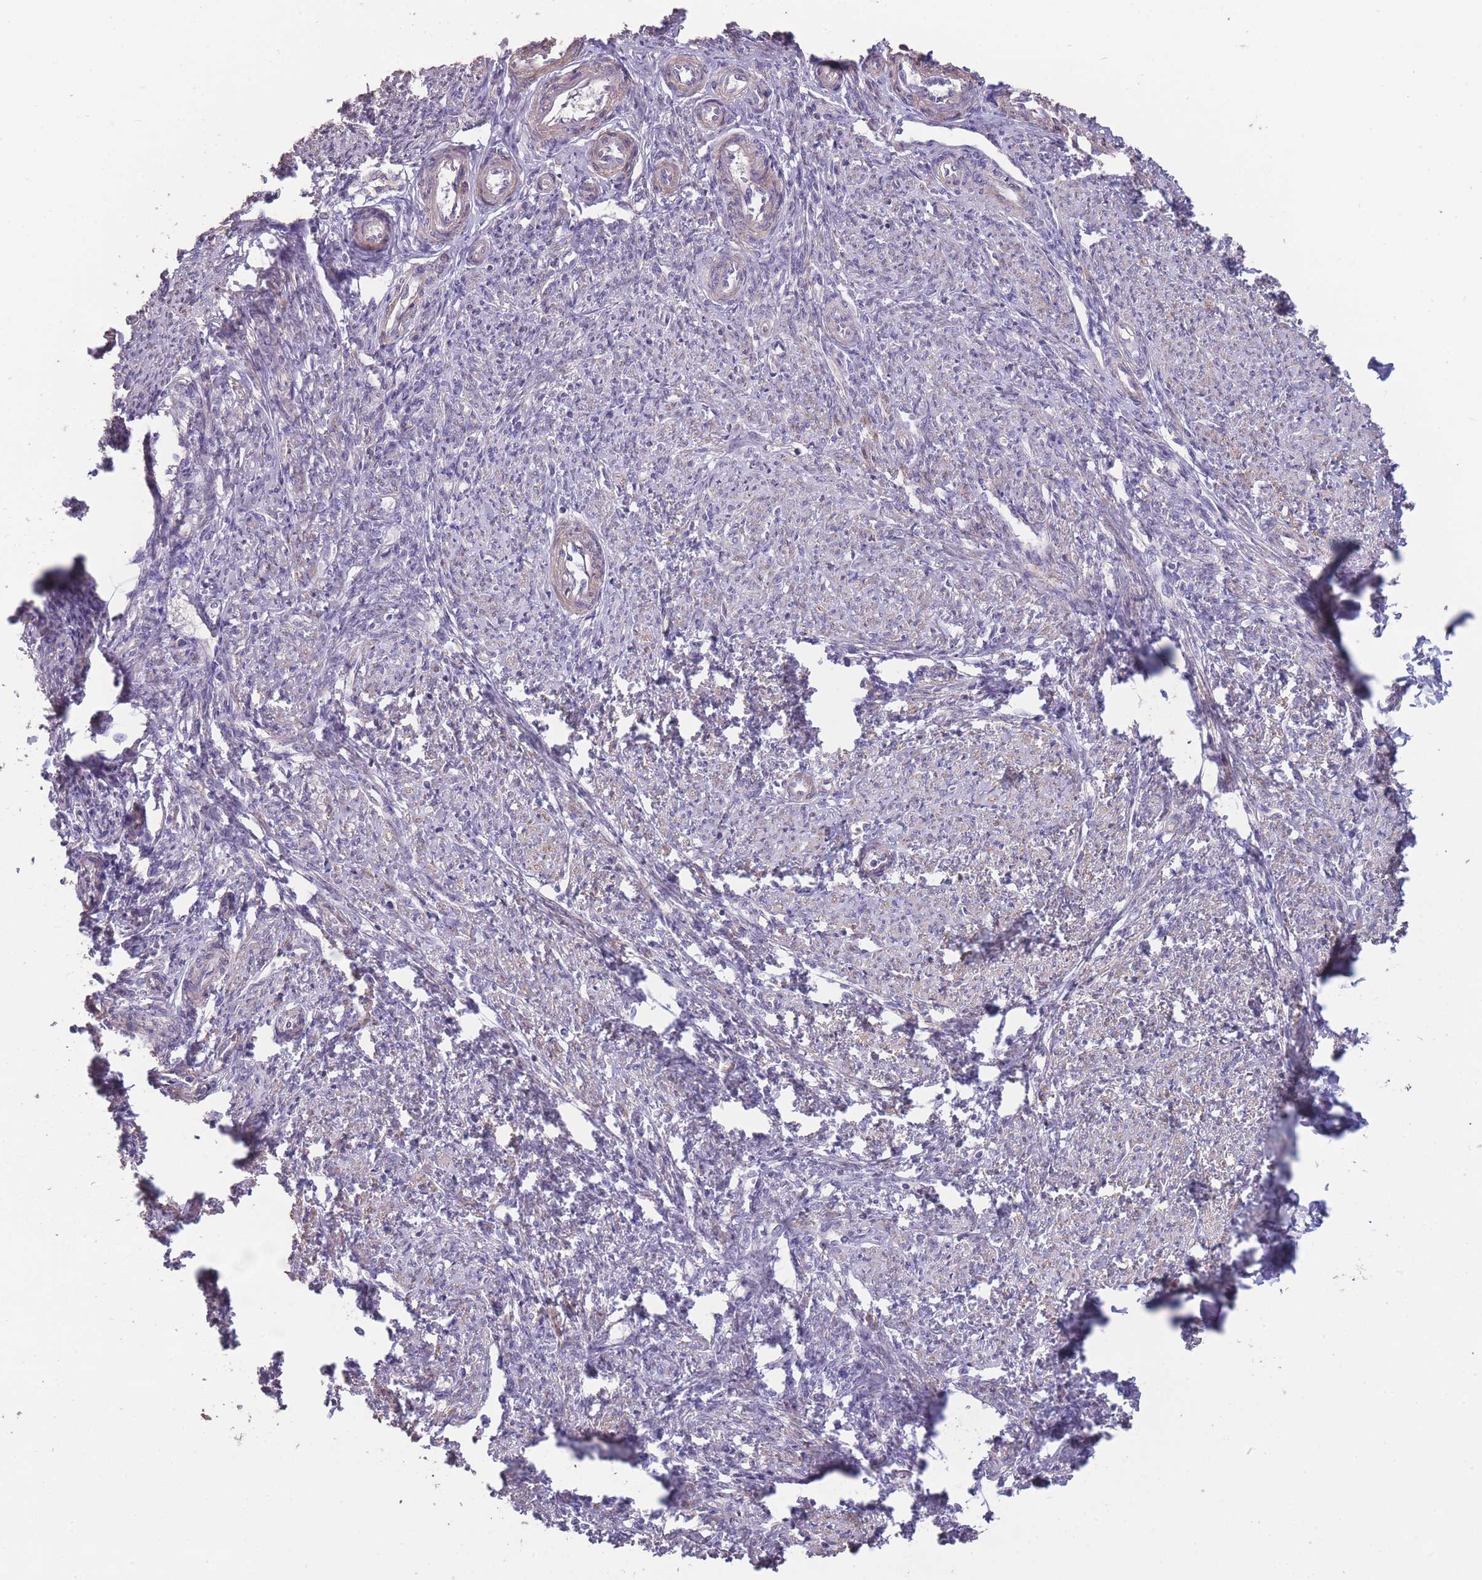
{"staining": {"intensity": "moderate", "quantity": "25%-75%", "location": "cytoplasmic/membranous"}, "tissue": "smooth muscle", "cell_type": "Smooth muscle cells", "image_type": "normal", "snomed": [{"axis": "morphology", "description": "Normal tissue, NOS"}, {"axis": "topography", "description": "Smooth muscle"}, {"axis": "topography", "description": "Uterus"}], "caption": "Protein expression analysis of benign human smooth muscle reveals moderate cytoplasmic/membranous positivity in about 25%-75% of smooth muscle cells.", "gene": "RSPH10B2", "patient": {"sex": "female", "age": 59}}